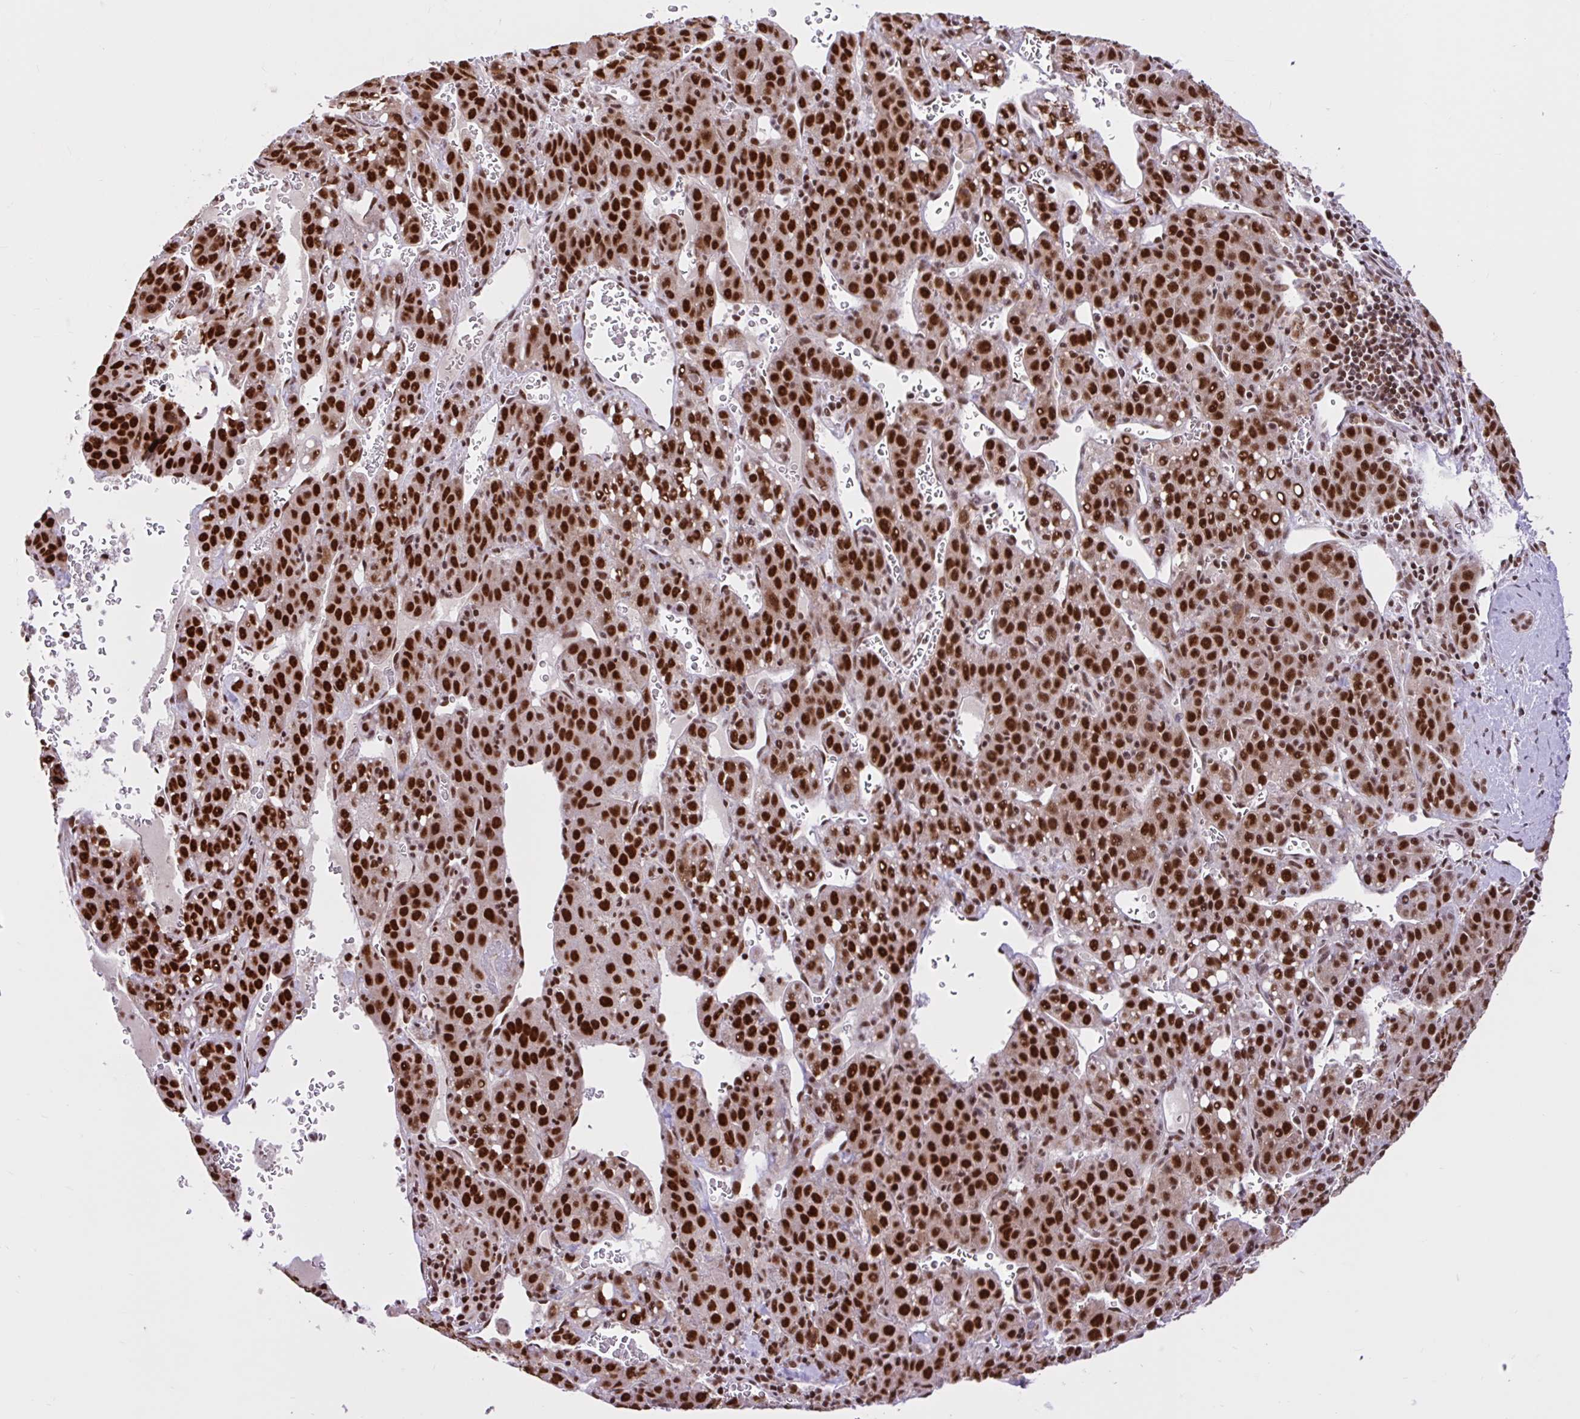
{"staining": {"intensity": "strong", "quantity": ">75%", "location": "nuclear"}, "tissue": "liver cancer", "cell_type": "Tumor cells", "image_type": "cancer", "snomed": [{"axis": "morphology", "description": "Carcinoma, Hepatocellular, NOS"}, {"axis": "topography", "description": "Liver"}], "caption": "This is a histology image of immunohistochemistry (IHC) staining of hepatocellular carcinoma (liver), which shows strong expression in the nuclear of tumor cells.", "gene": "CCDC12", "patient": {"sex": "female", "age": 53}}